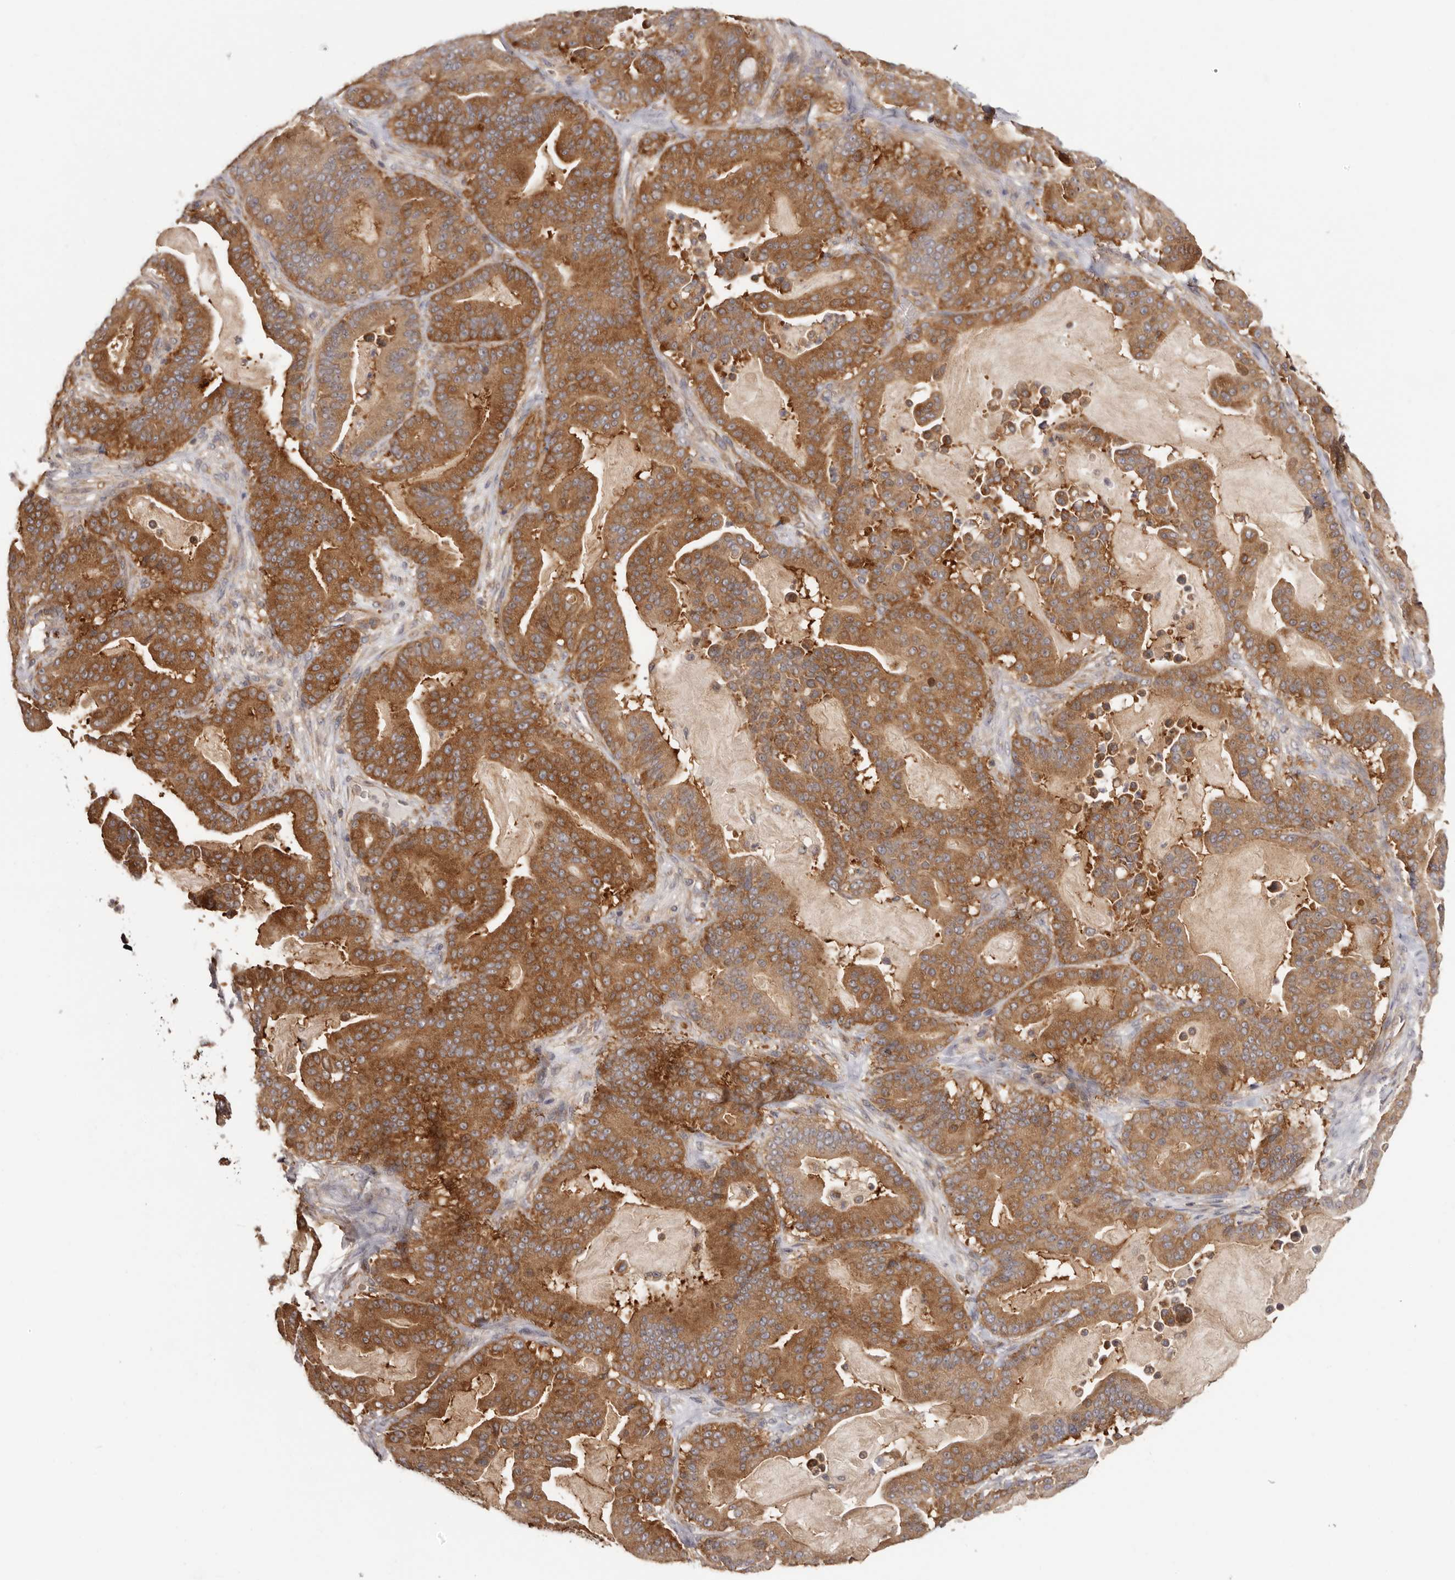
{"staining": {"intensity": "strong", "quantity": ">75%", "location": "cytoplasmic/membranous"}, "tissue": "pancreatic cancer", "cell_type": "Tumor cells", "image_type": "cancer", "snomed": [{"axis": "morphology", "description": "Adenocarcinoma, NOS"}, {"axis": "topography", "description": "Pancreas"}], "caption": "Immunohistochemical staining of human pancreatic cancer displays high levels of strong cytoplasmic/membranous staining in approximately >75% of tumor cells.", "gene": "EEF1E1", "patient": {"sex": "male", "age": 63}}